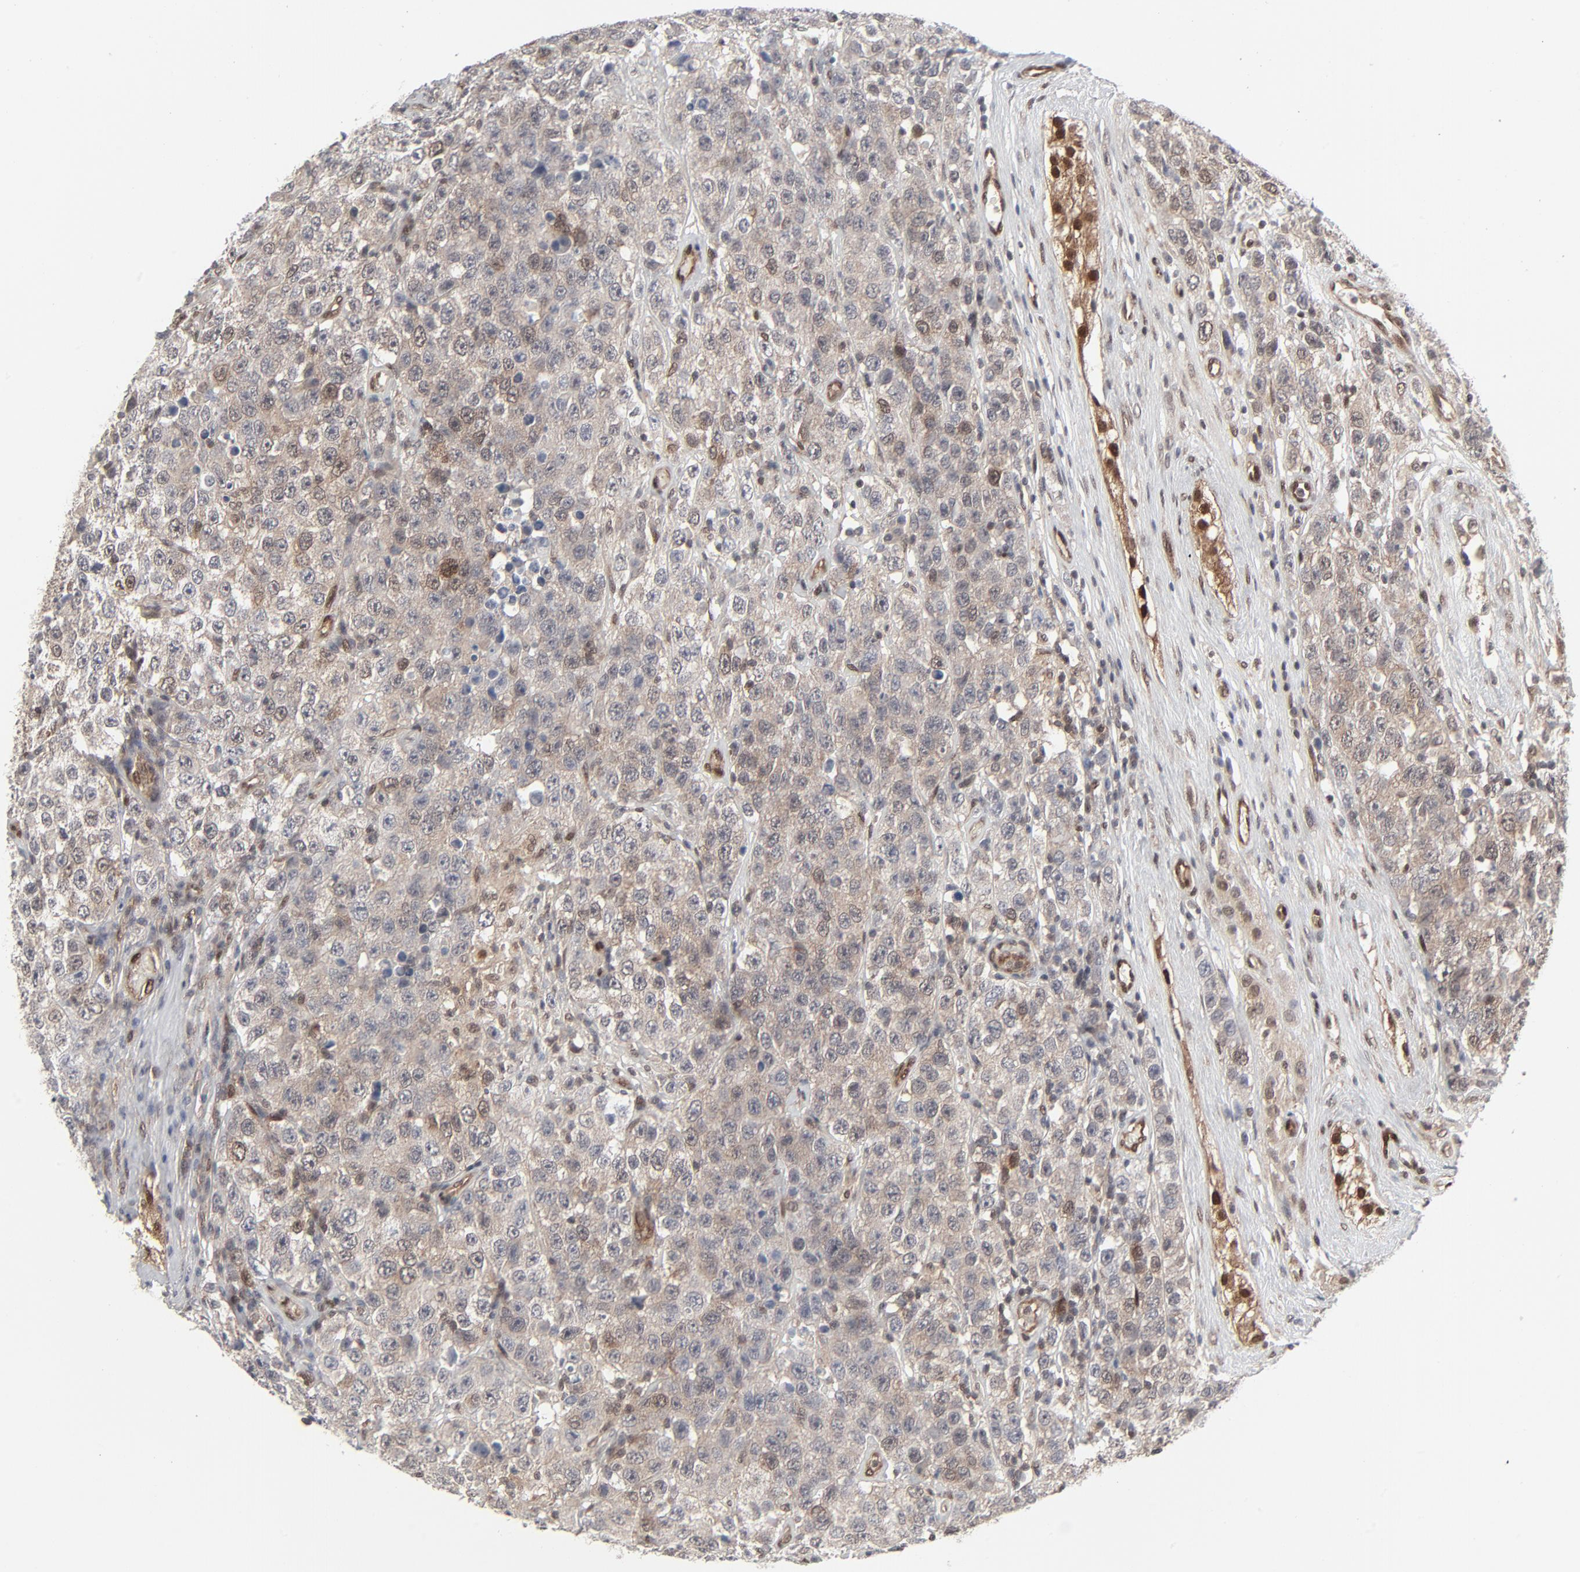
{"staining": {"intensity": "weak", "quantity": "25%-75%", "location": "cytoplasmic/membranous"}, "tissue": "testis cancer", "cell_type": "Tumor cells", "image_type": "cancer", "snomed": [{"axis": "morphology", "description": "Seminoma, NOS"}, {"axis": "topography", "description": "Testis"}], "caption": "Brown immunohistochemical staining in testis seminoma reveals weak cytoplasmic/membranous expression in approximately 25%-75% of tumor cells.", "gene": "AKT1", "patient": {"sex": "male", "age": 52}}